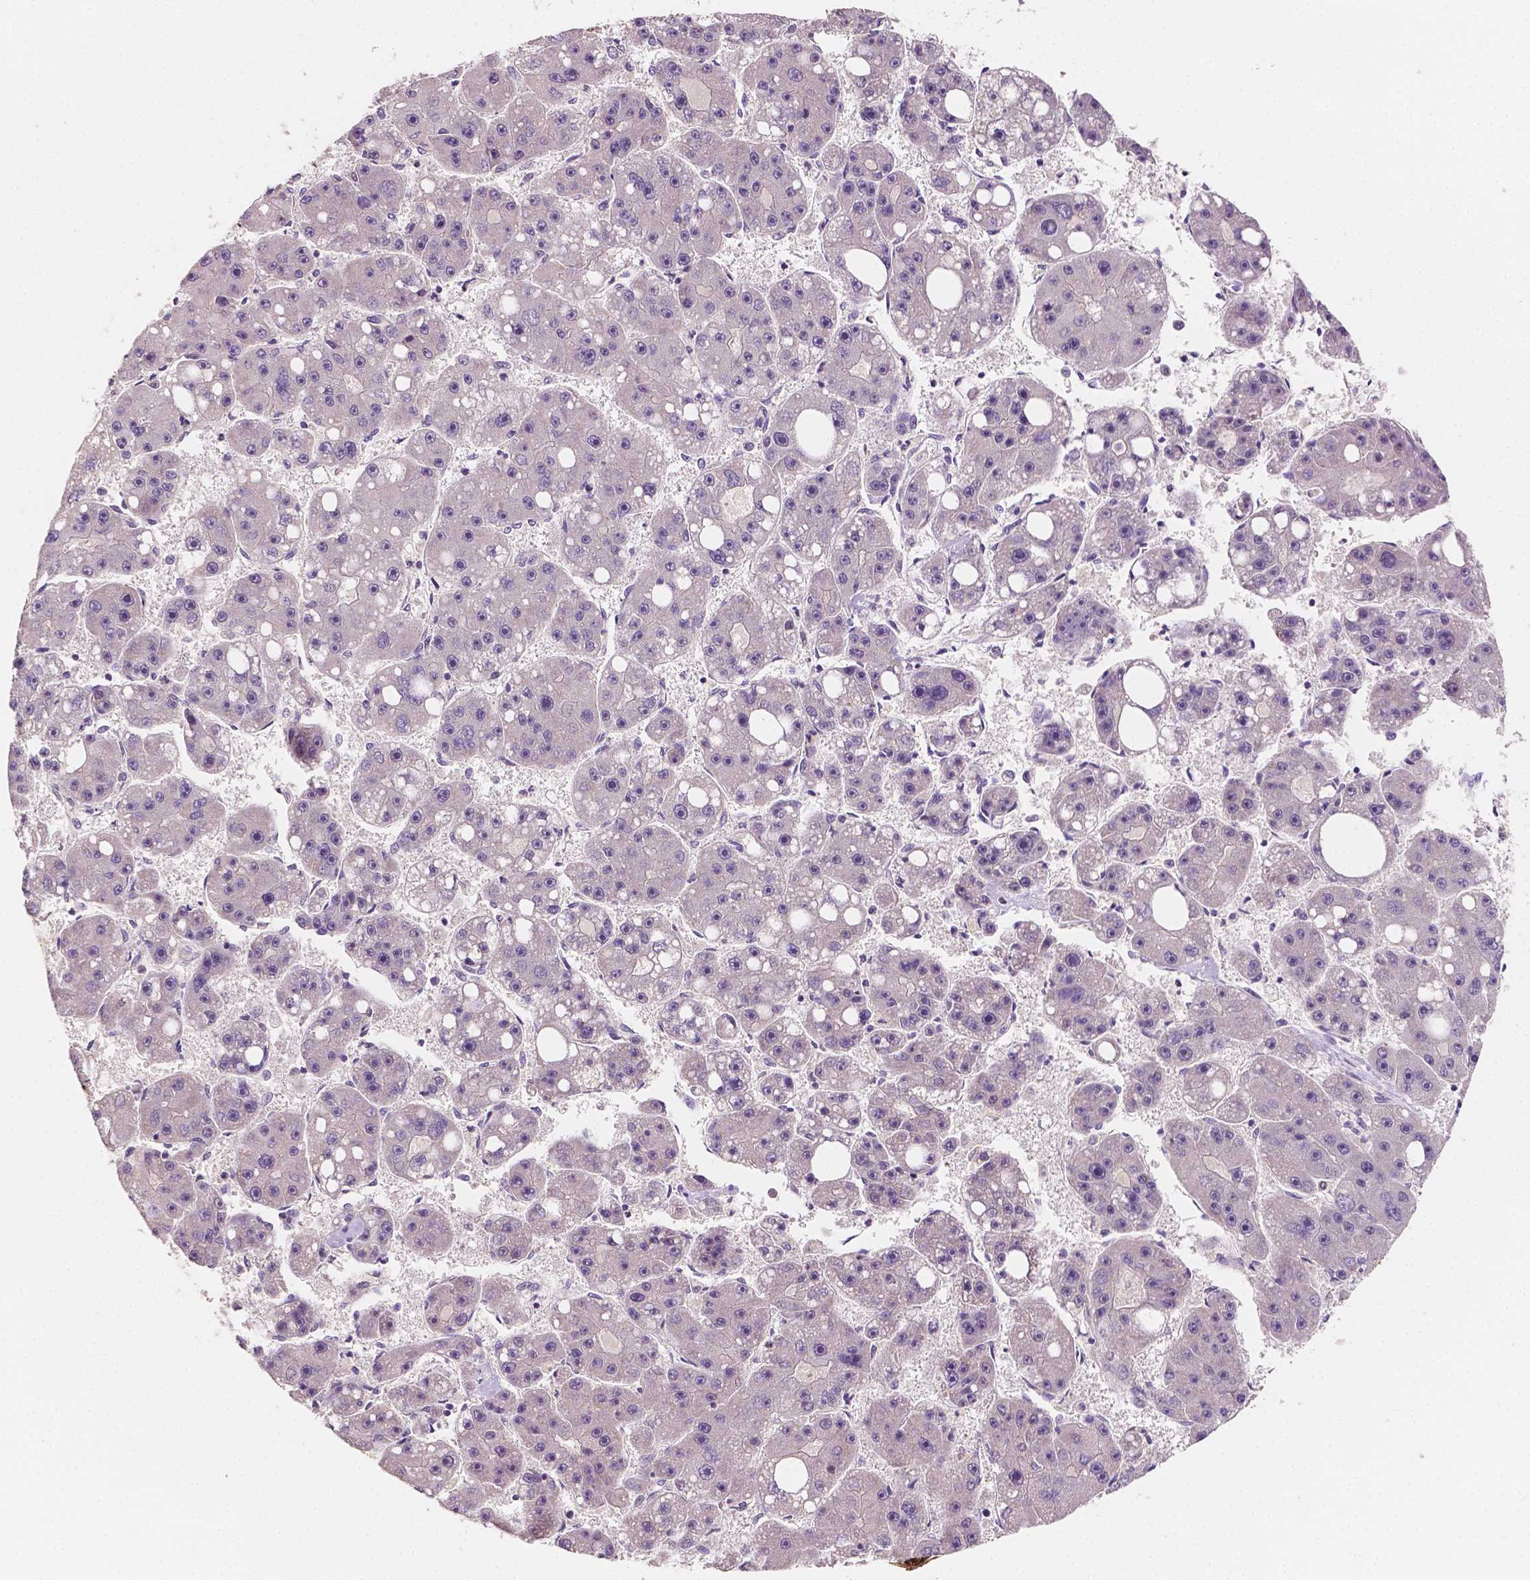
{"staining": {"intensity": "negative", "quantity": "none", "location": "none"}, "tissue": "liver cancer", "cell_type": "Tumor cells", "image_type": "cancer", "snomed": [{"axis": "morphology", "description": "Carcinoma, Hepatocellular, NOS"}, {"axis": "topography", "description": "Liver"}], "caption": "There is no significant positivity in tumor cells of liver hepatocellular carcinoma.", "gene": "SIRT2", "patient": {"sex": "female", "age": 61}}